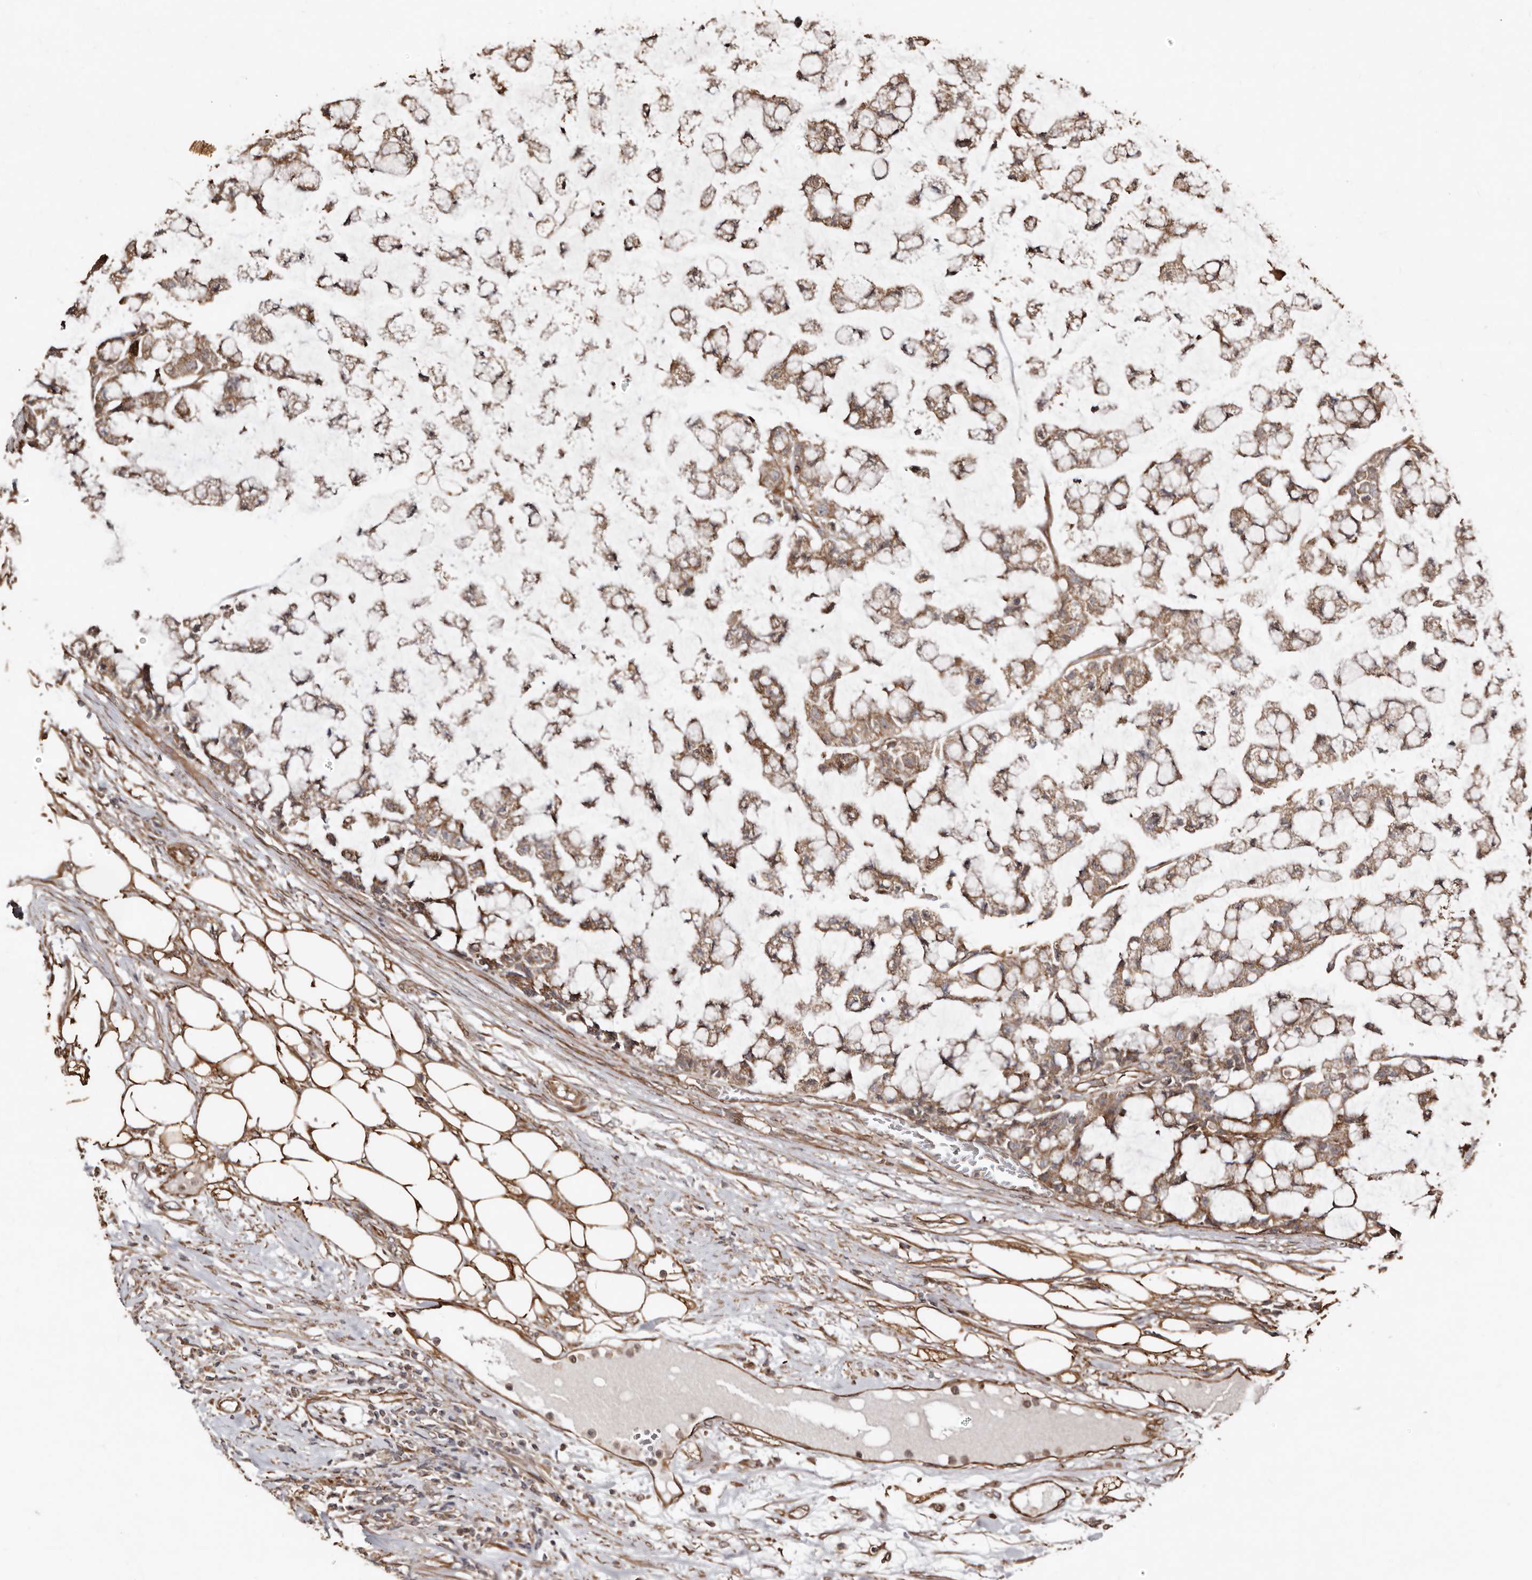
{"staining": {"intensity": "moderate", "quantity": ">75%", "location": "cytoplasmic/membranous"}, "tissue": "colorectal cancer", "cell_type": "Tumor cells", "image_type": "cancer", "snomed": [{"axis": "morphology", "description": "Adenocarcinoma, NOS"}, {"axis": "topography", "description": "Colon"}], "caption": "Immunohistochemical staining of colorectal adenocarcinoma shows medium levels of moderate cytoplasmic/membranous protein staining in approximately >75% of tumor cells. Using DAB (brown) and hematoxylin (blue) stains, captured at high magnification using brightfield microscopy.", "gene": "MACC1", "patient": {"sex": "female", "age": 84}}